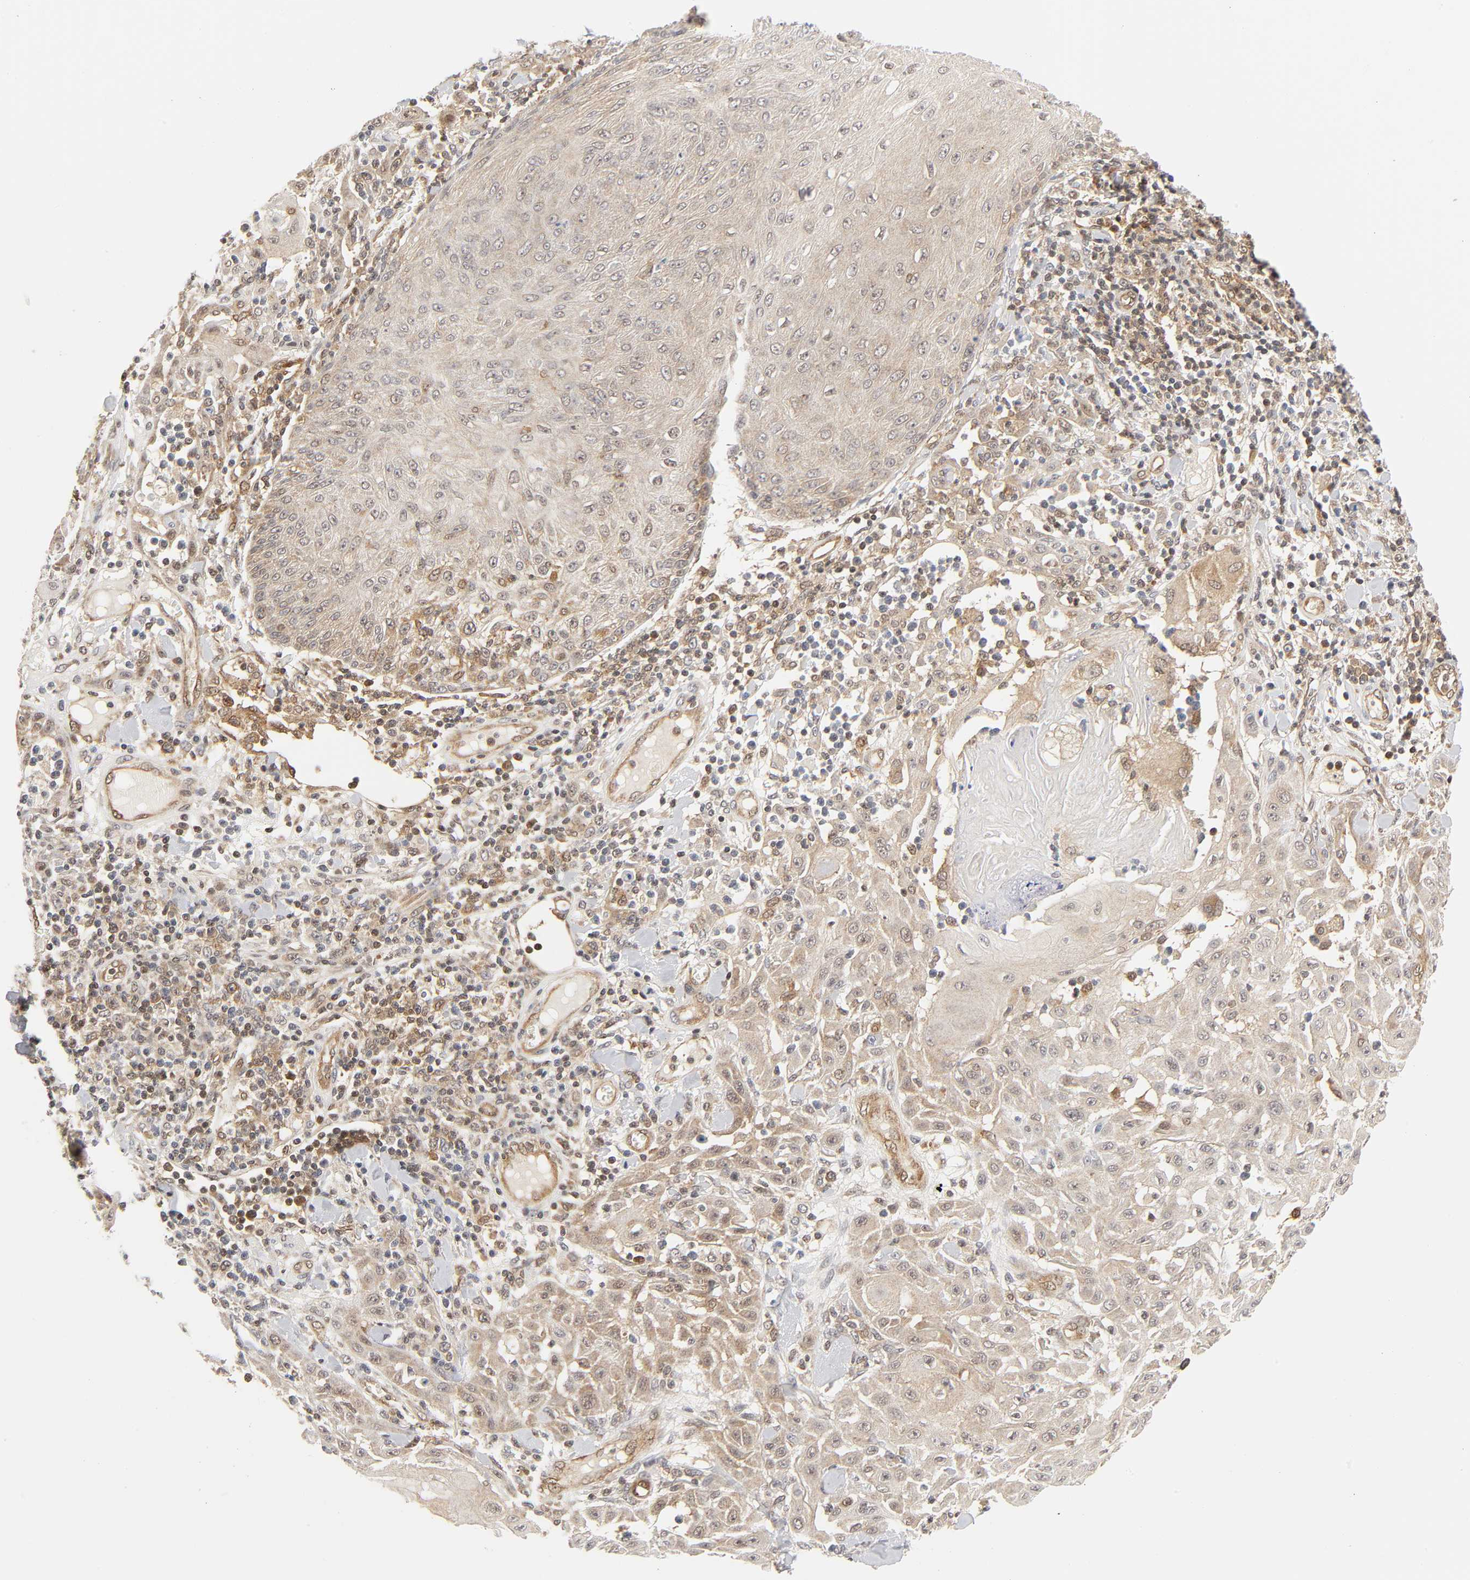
{"staining": {"intensity": "weak", "quantity": "<25%", "location": "cytoplasmic/membranous,nuclear"}, "tissue": "skin cancer", "cell_type": "Tumor cells", "image_type": "cancer", "snomed": [{"axis": "morphology", "description": "Squamous cell carcinoma, NOS"}, {"axis": "topography", "description": "Skin"}], "caption": "A micrograph of human squamous cell carcinoma (skin) is negative for staining in tumor cells.", "gene": "CDC37", "patient": {"sex": "male", "age": 24}}